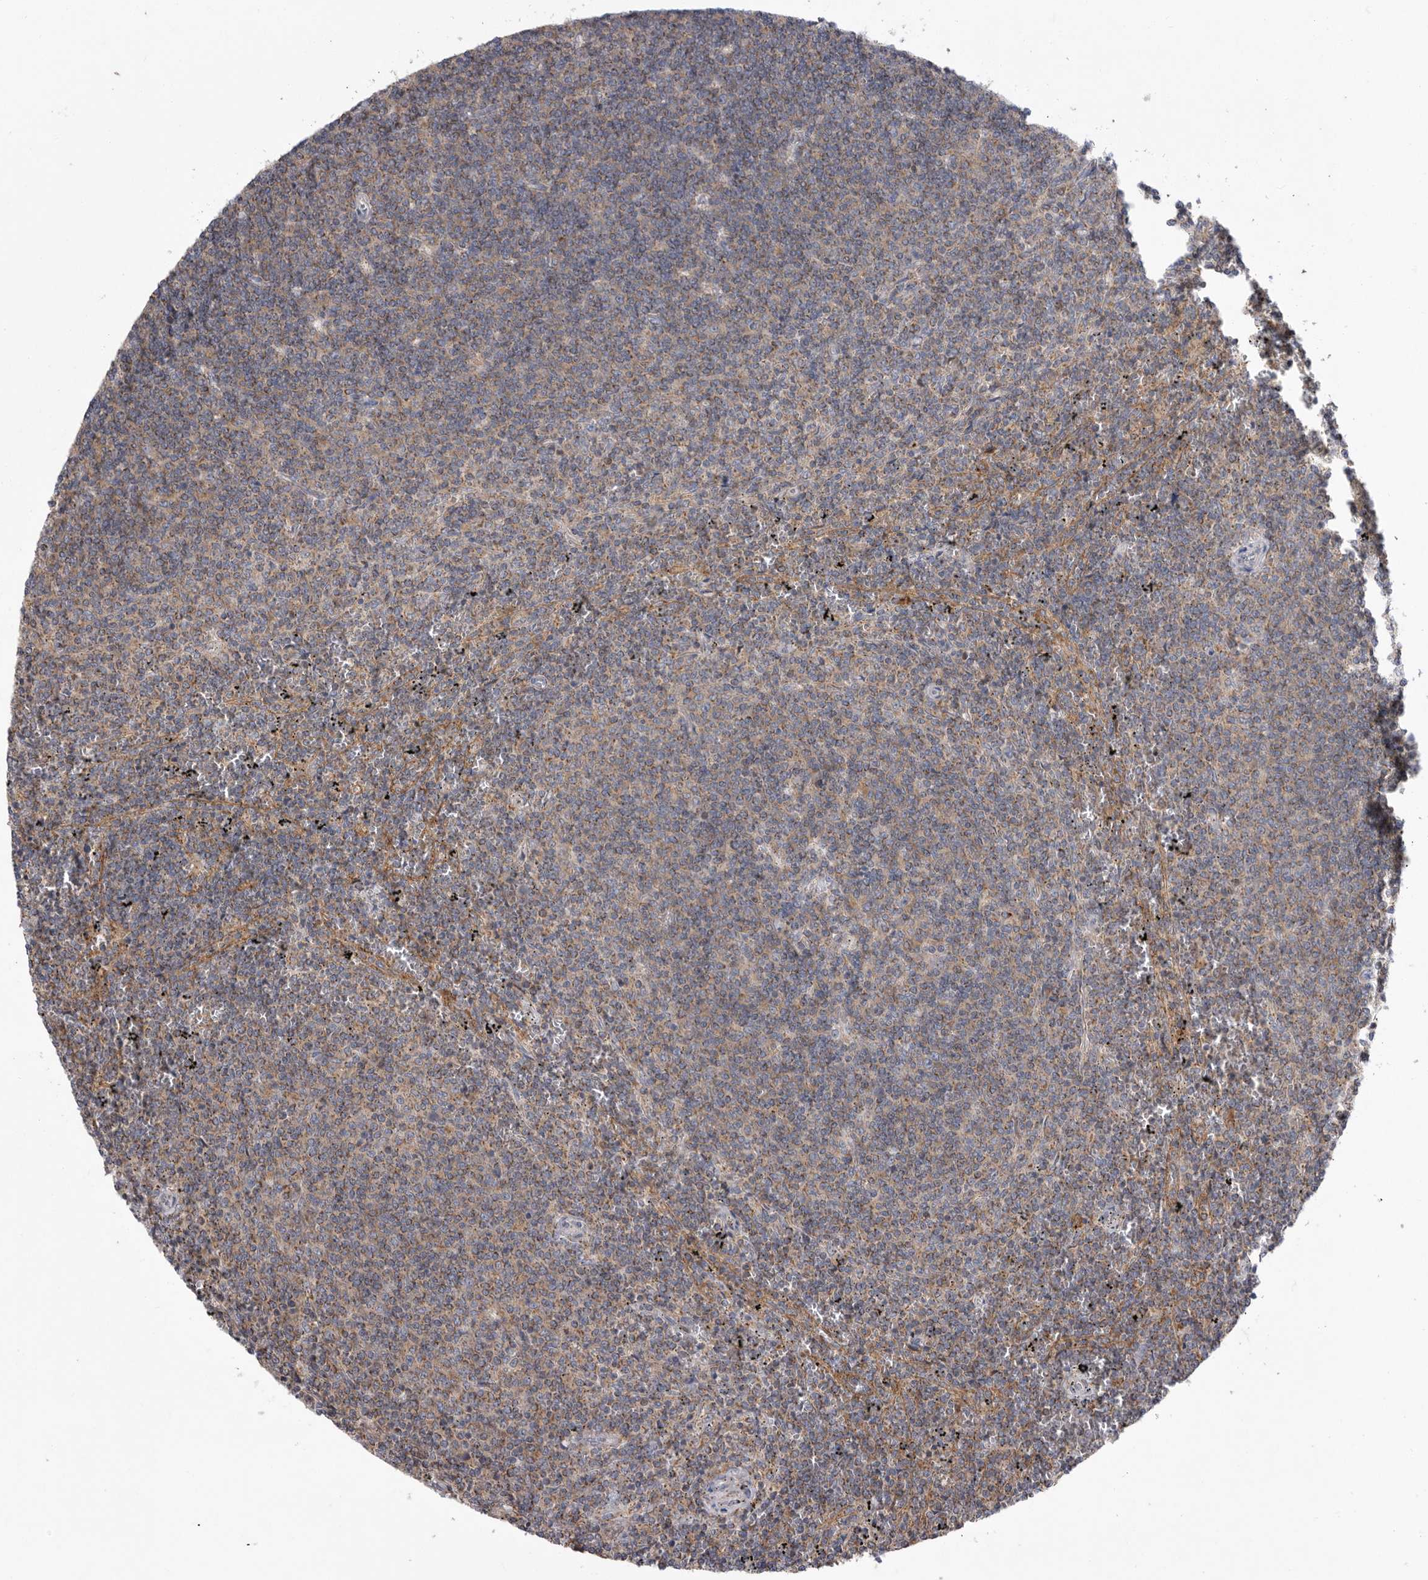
{"staining": {"intensity": "weak", "quantity": "25%-75%", "location": "cytoplasmic/membranous"}, "tissue": "lymphoma", "cell_type": "Tumor cells", "image_type": "cancer", "snomed": [{"axis": "morphology", "description": "Malignant lymphoma, non-Hodgkin's type, Low grade"}, {"axis": "topography", "description": "Spleen"}], "caption": "Immunohistochemistry (IHC) staining of lymphoma, which exhibits low levels of weak cytoplasmic/membranous staining in about 25%-75% of tumor cells indicating weak cytoplasmic/membranous protein positivity. The staining was performed using DAB (3,3'-diaminobenzidine) (brown) for protein detection and nuclei were counterstained in hematoxylin (blue).", "gene": "MPZL1", "patient": {"sex": "female", "age": 50}}